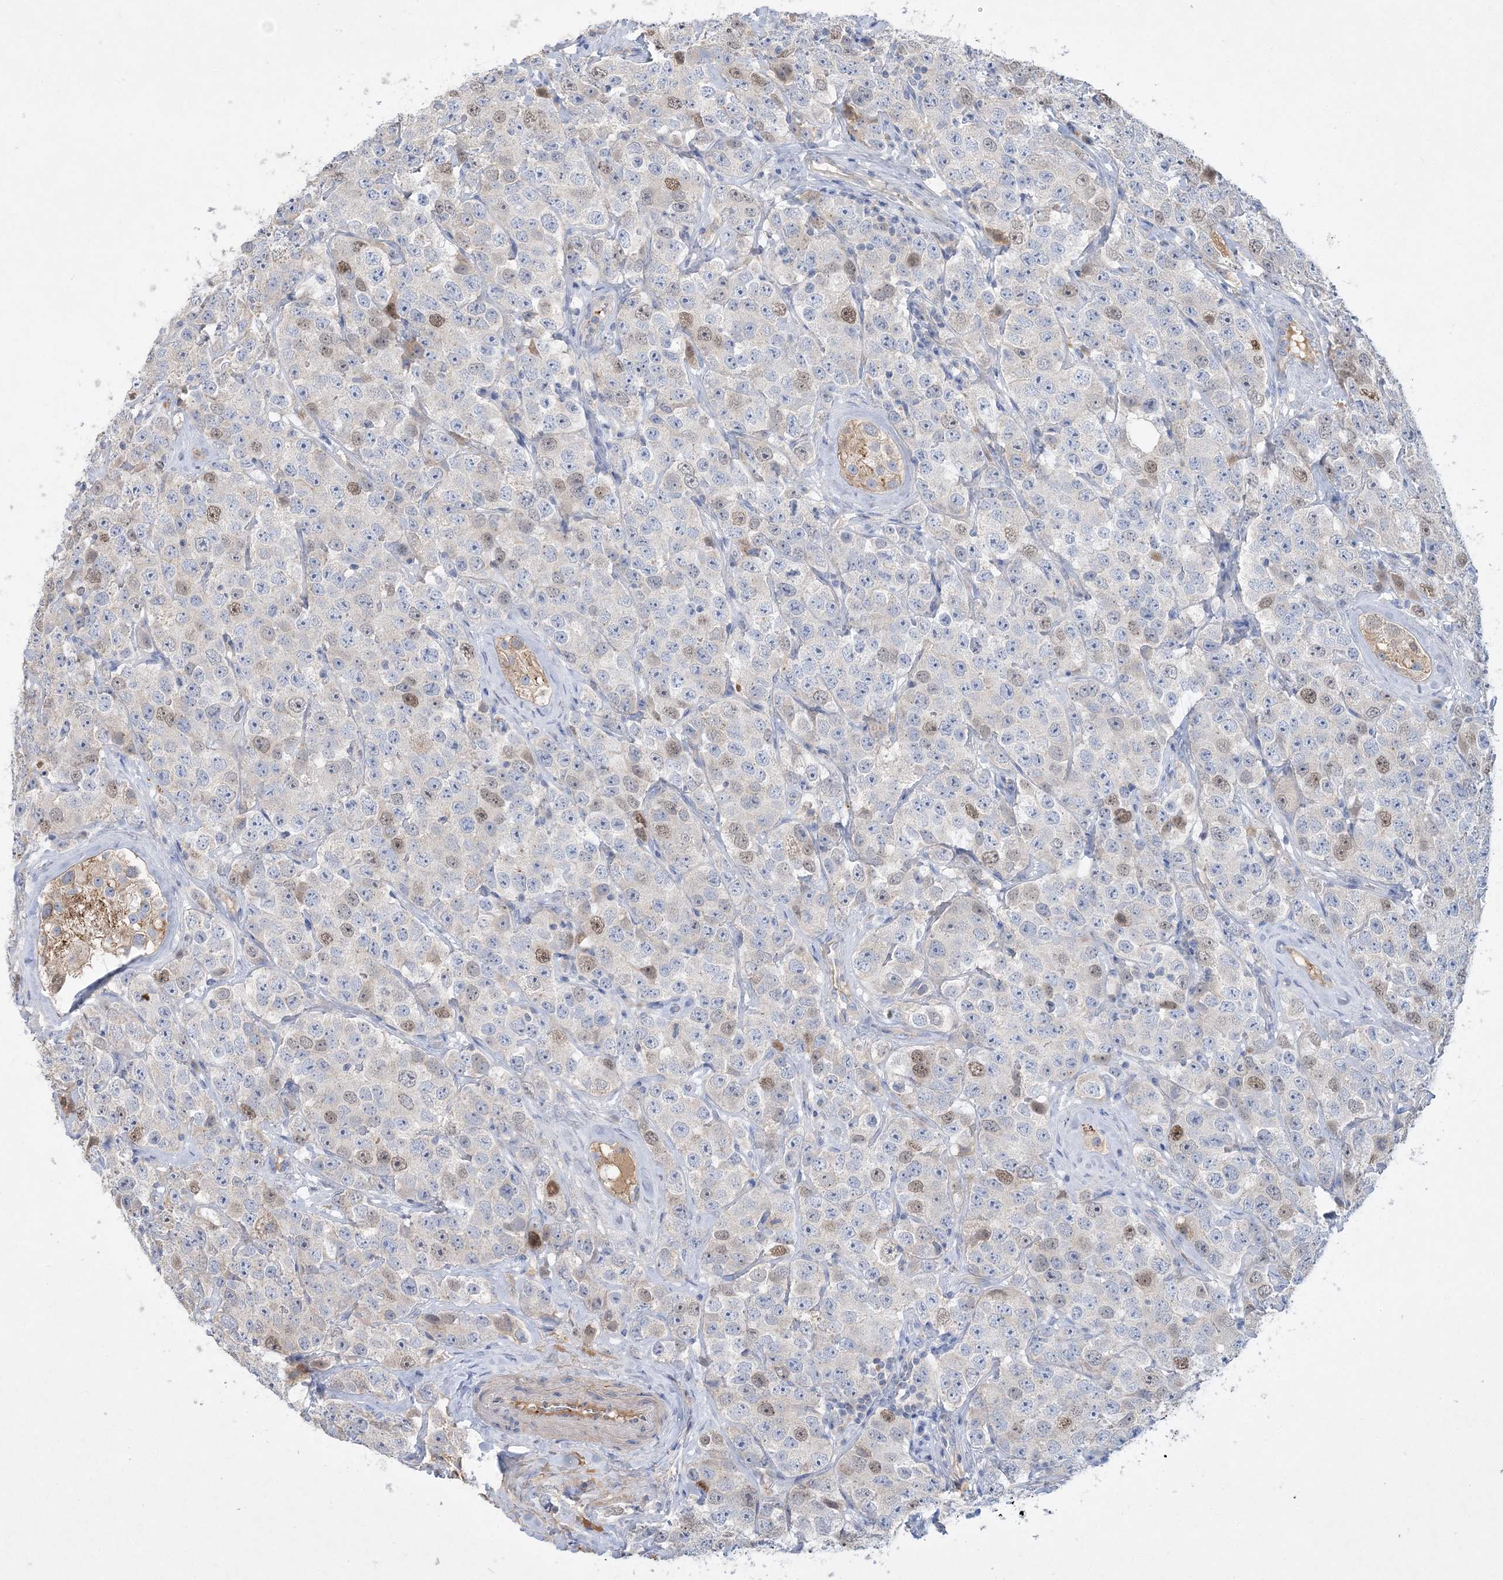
{"staining": {"intensity": "moderate", "quantity": "<25%", "location": "nuclear"}, "tissue": "testis cancer", "cell_type": "Tumor cells", "image_type": "cancer", "snomed": [{"axis": "morphology", "description": "Seminoma, NOS"}, {"axis": "topography", "description": "Testis"}], "caption": "Protein staining of testis seminoma tissue reveals moderate nuclear staining in about <25% of tumor cells. The protein is shown in brown color, while the nuclei are stained blue.", "gene": "ADCK2", "patient": {"sex": "male", "age": 28}}